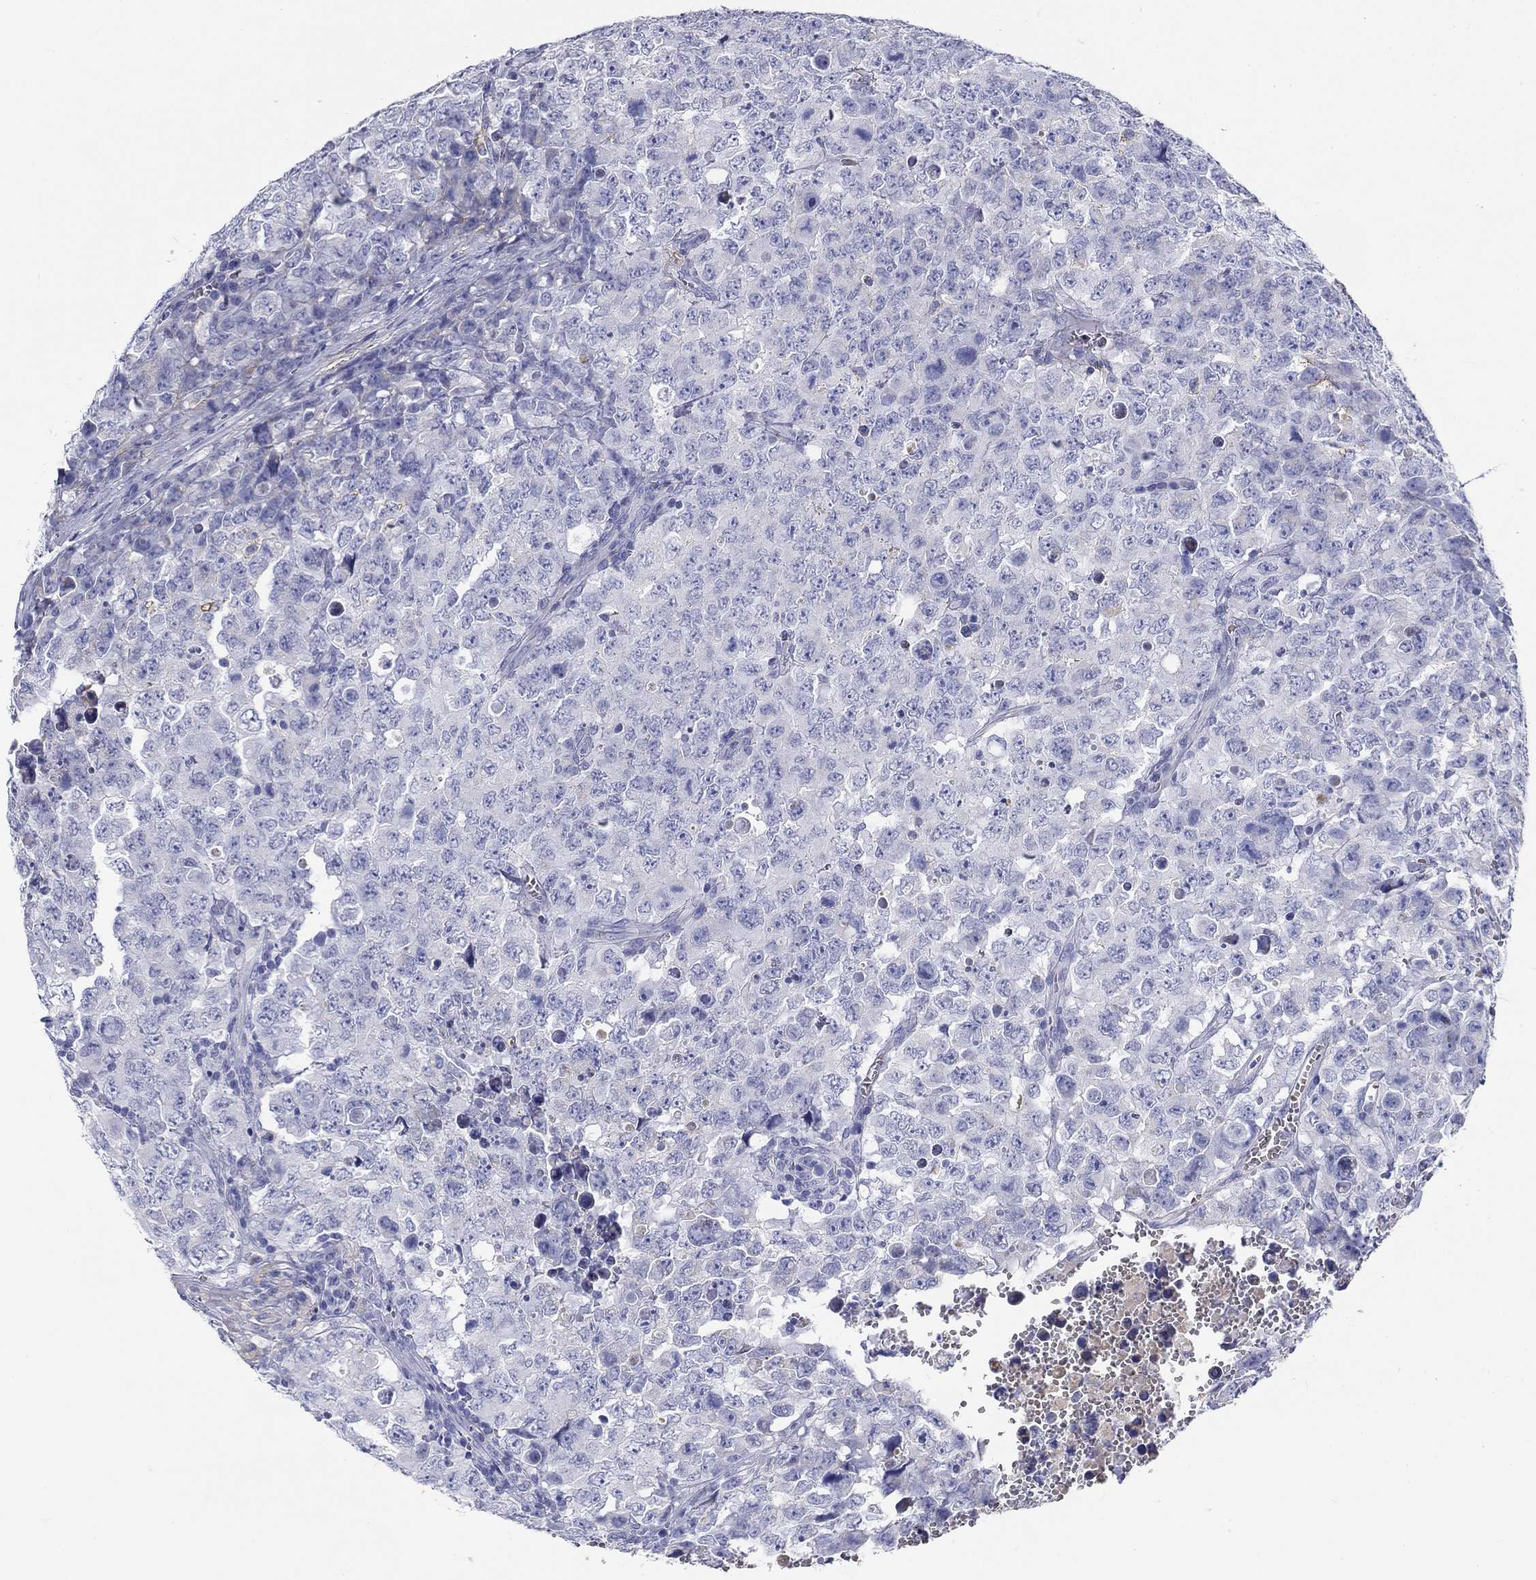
{"staining": {"intensity": "negative", "quantity": "none", "location": "none"}, "tissue": "testis cancer", "cell_type": "Tumor cells", "image_type": "cancer", "snomed": [{"axis": "morphology", "description": "Carcinoma, Embryonal, NOS"}, {"axis": "topography", "description": "Testis"}], "caption": "Tumor cells are negative for brown protein staining in testis cancer.", "gene": "CD40LG", "patient": {"sex": "male", "age": 23}}